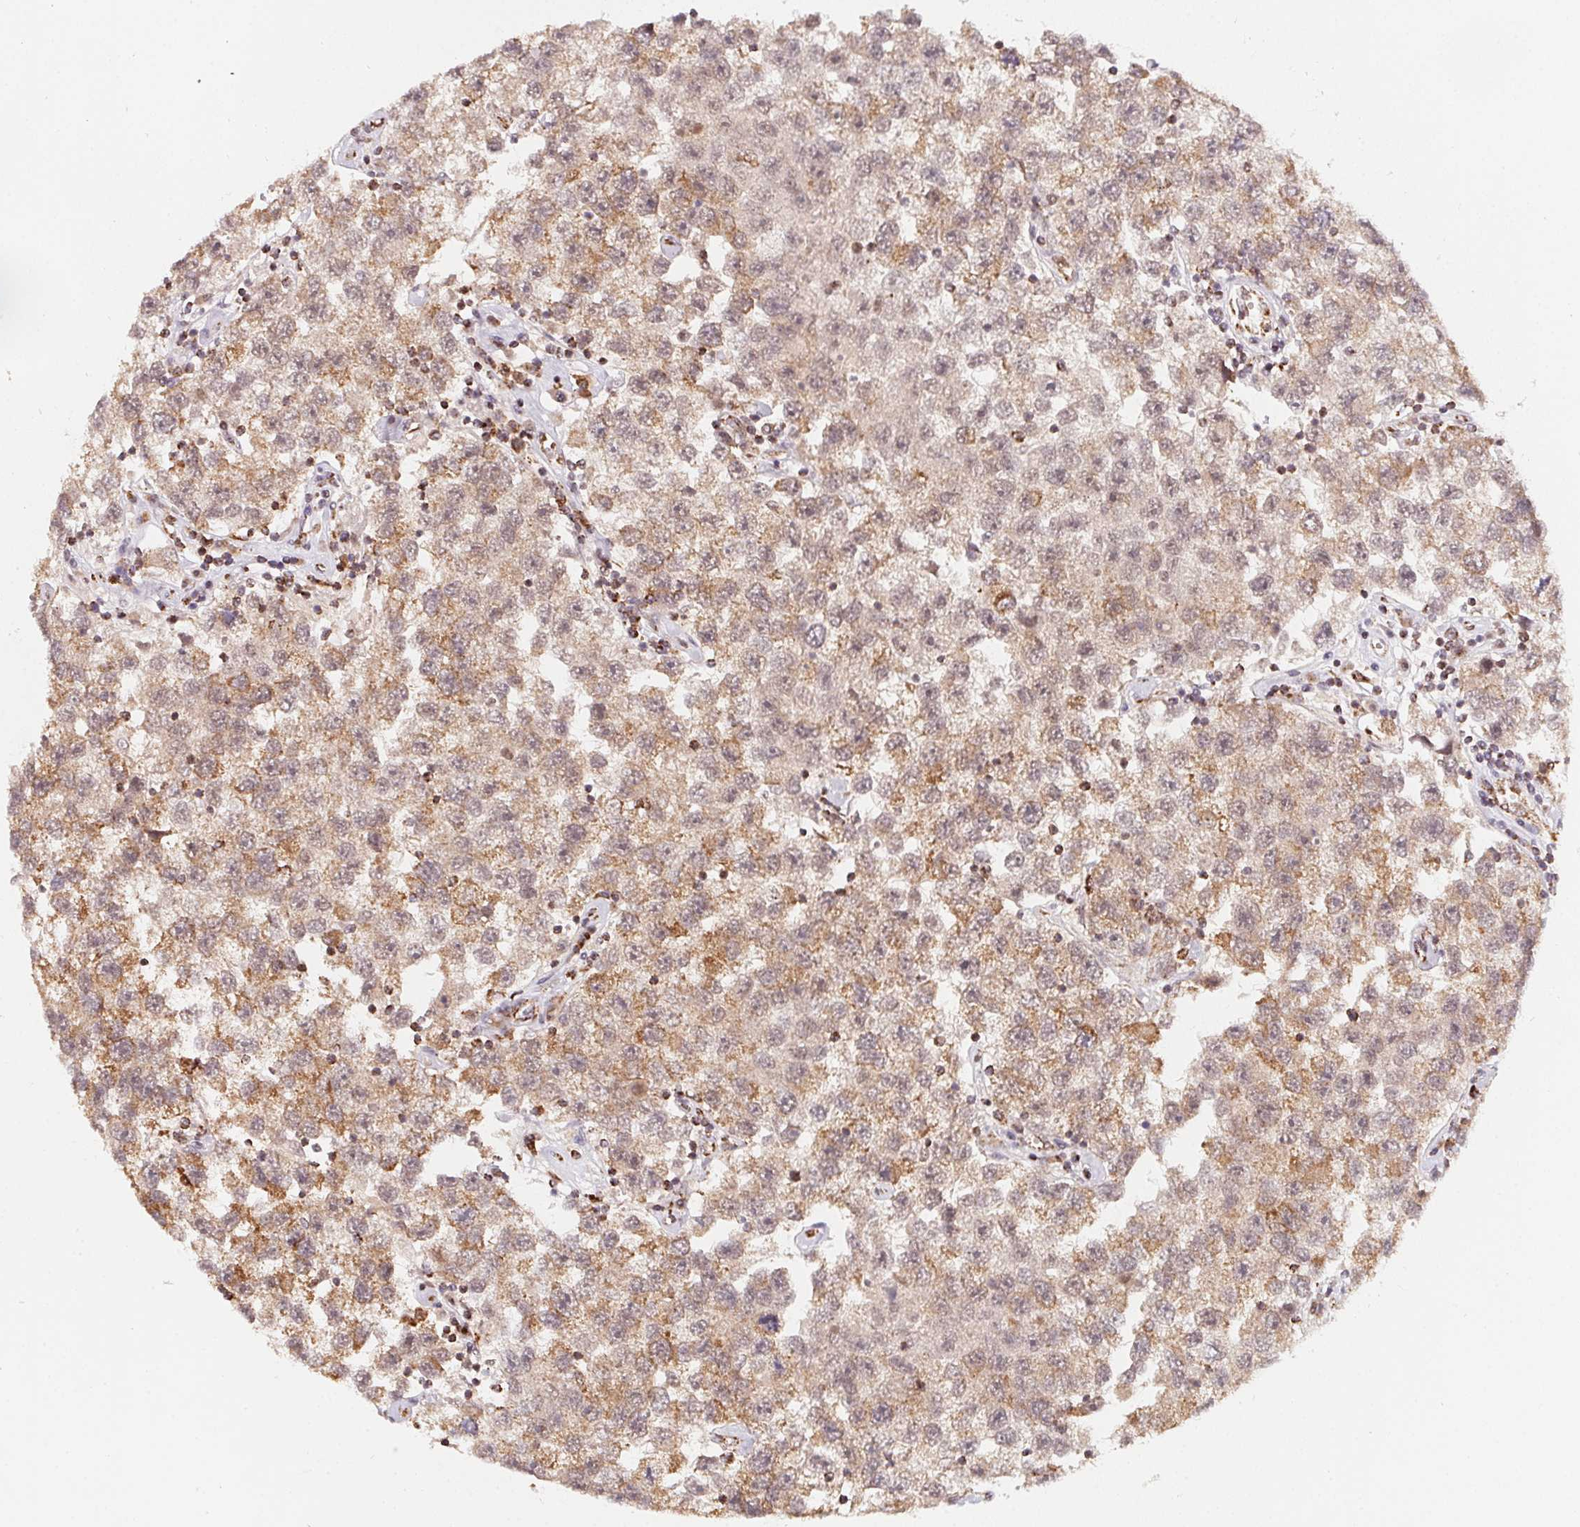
{"staining": {"intensity": "weak", "quantity": ">75%", "location": "cytoplasmic/membranous"}, "tissue": "testis cancer", "cell_type": "Tumor cells", "image_type": "cancer", "snomed": [{"axis": "morphology", "description": "Seminoma, NOS"}, {"axis": "topography", "description": "Testis"}], "caption": "A low amount of weak cytoplasmic/membranous positivity is appreciated in about >75% of tumor cells in testis cancer tissue.", "gene": "NDUFS6", "patient": {"sex": "male", "age": 26}}